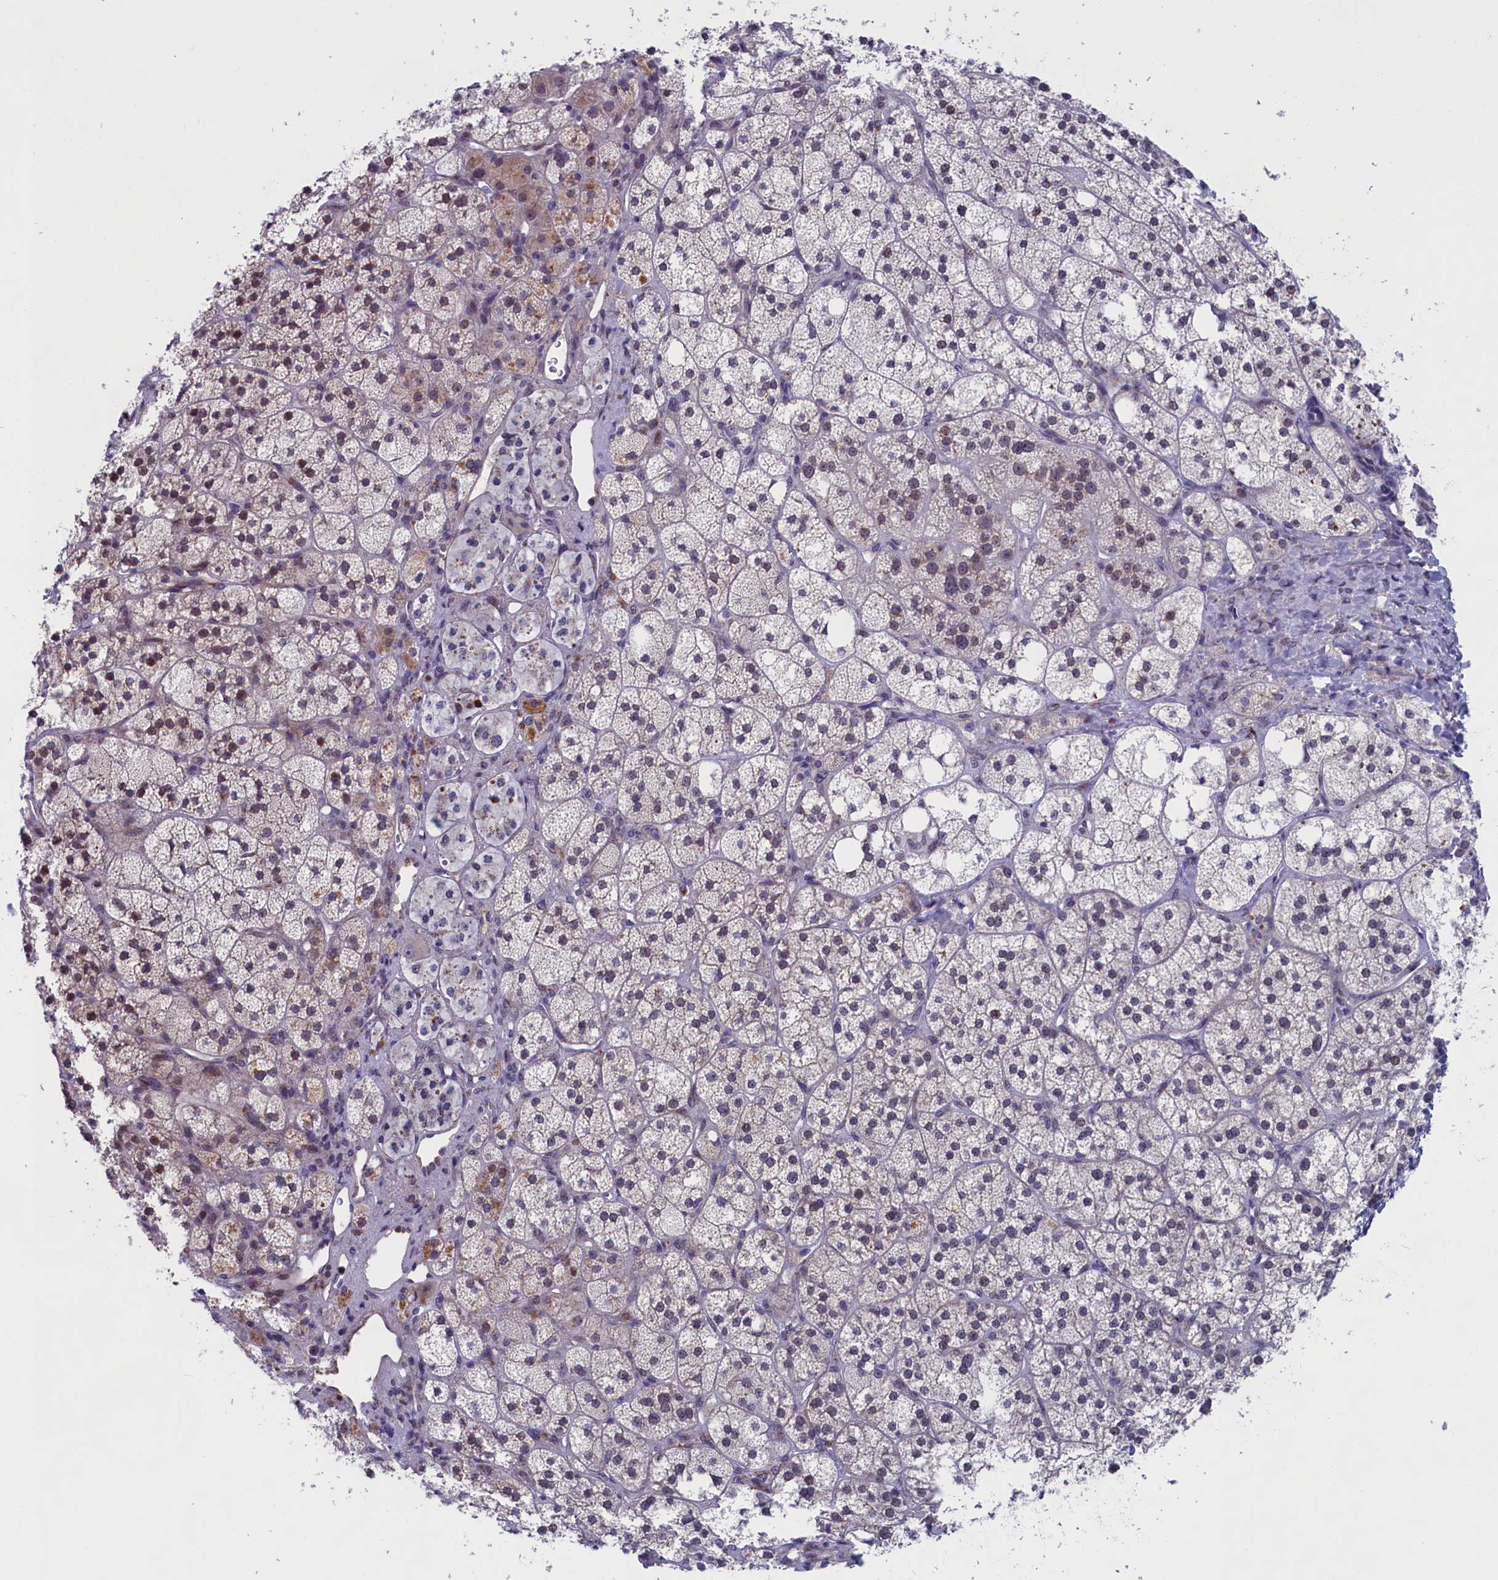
{"staining": {"intensity": "moderate", "quantity": "25%-75%", "location": "cytoplasmic/membranous,nuclear"}, "tissue": "adrenal gland", "cell_type": "Glandular cells", "image_type": "normal", "snomed": [{"axis": "morphology", "description": "Normal tissue, NOS"}, {"axis": "topography", "description": "Adrenal gland"}], "caption": "Protein expression by IHC shows moderate cytoplasmic/membranous,nuclear expression in about 25%-75% of glandular cells in benign adrenal gland. Using DAB (brown) and hematoxylin (blue) stains, captured at high magnification using brightfield microscopy.", "gene": "LIG1", "patient": {"sex": "male", "age": 61}}